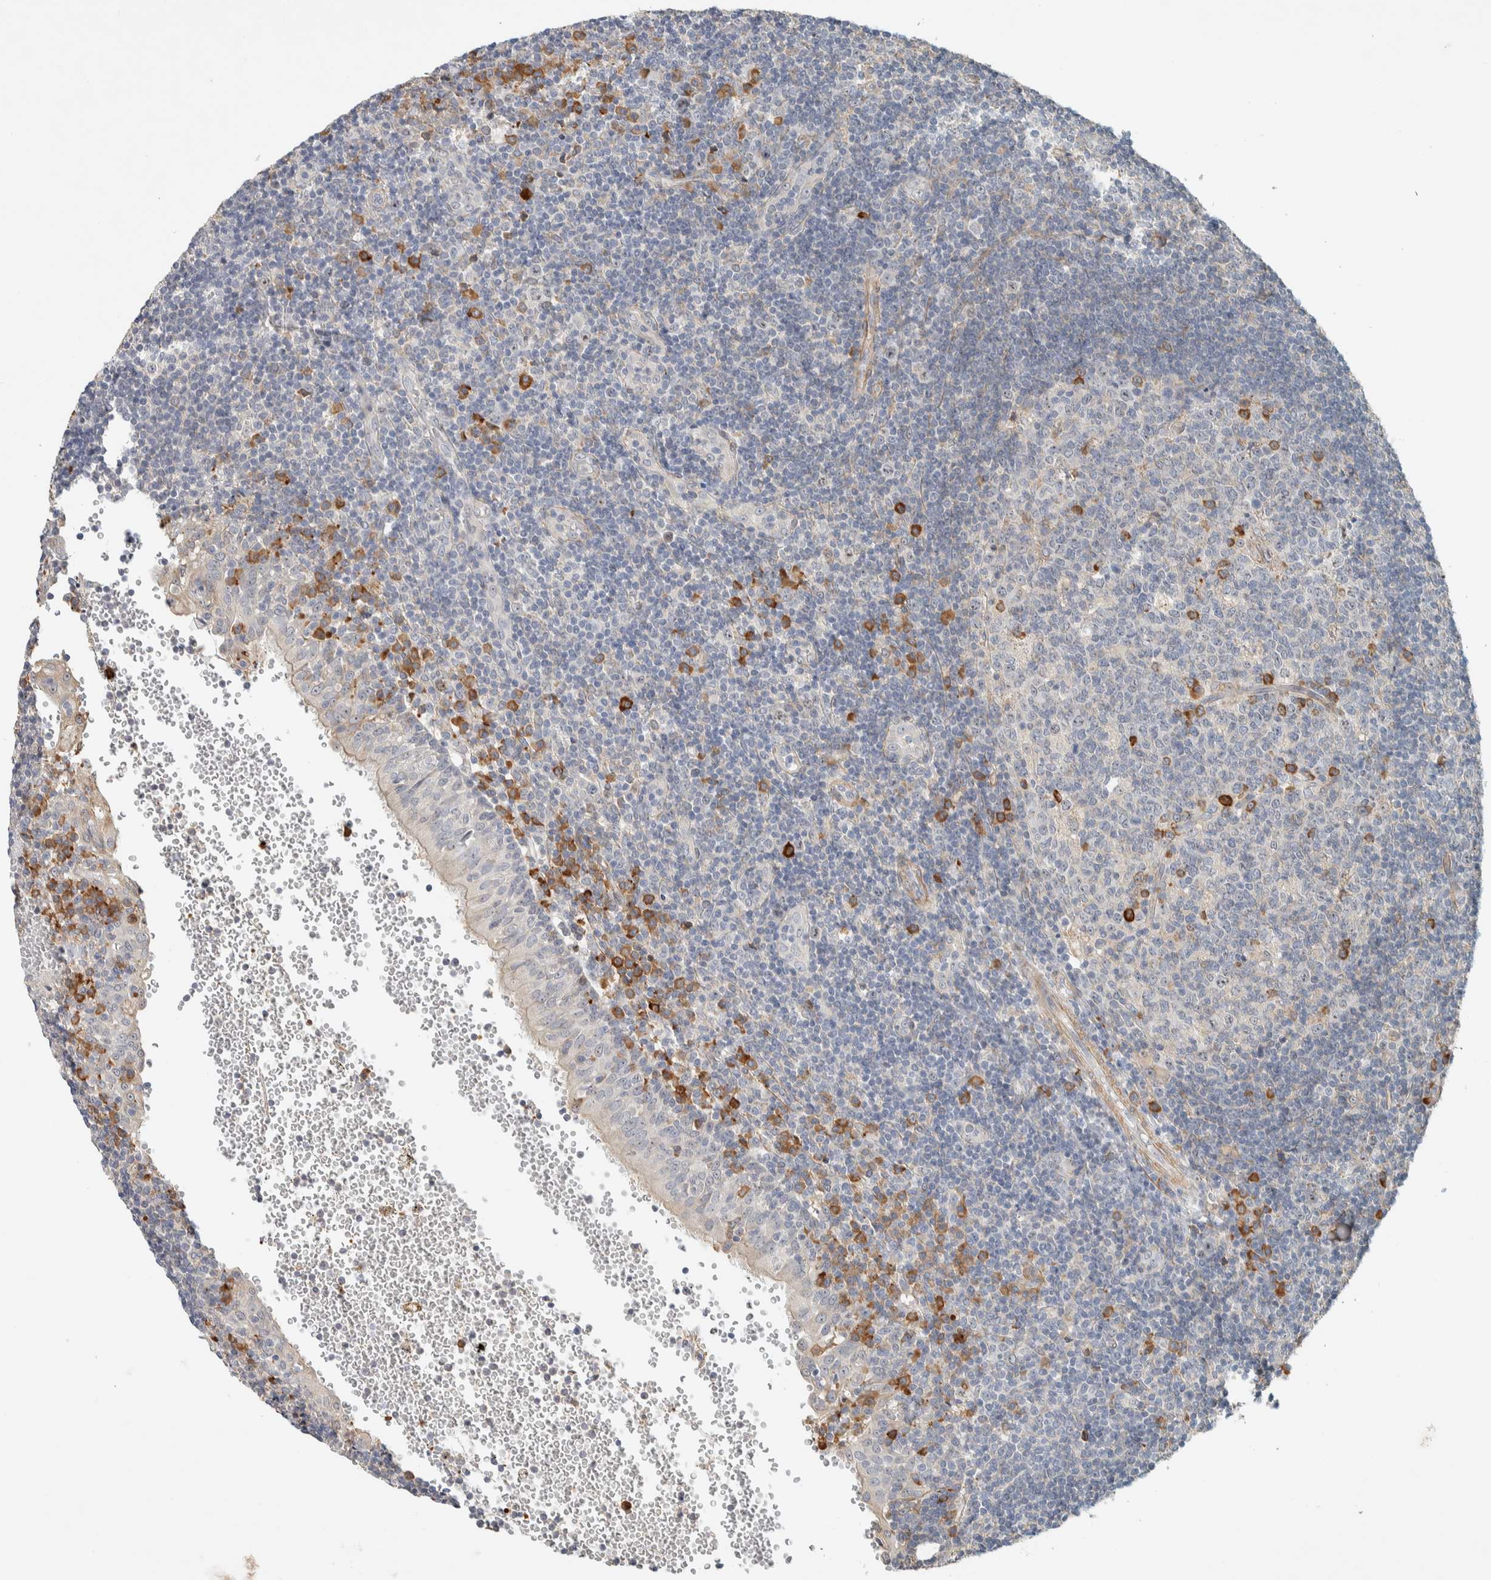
{"staining": {"intensity": "moderate", "quantity": "<25%", "location": "cytoplasmic/membranous"}, "tissue": "tonsil", "cell_type": "Germinal center cells", "image_type": "normal", "snomed": [{"axis": "morphology", "description": "Normal tissue, NOS"}, {"axis": "topography", "description": "Tonsil"}], "caption": "This is an image of immunohistochemistry staining of benign tonsil, which shows moderate staining in the cytoplasmic/membranous of germinal center cells.", "gene": "KLHL40", "patient": {"sex": "female", "age": 40}}